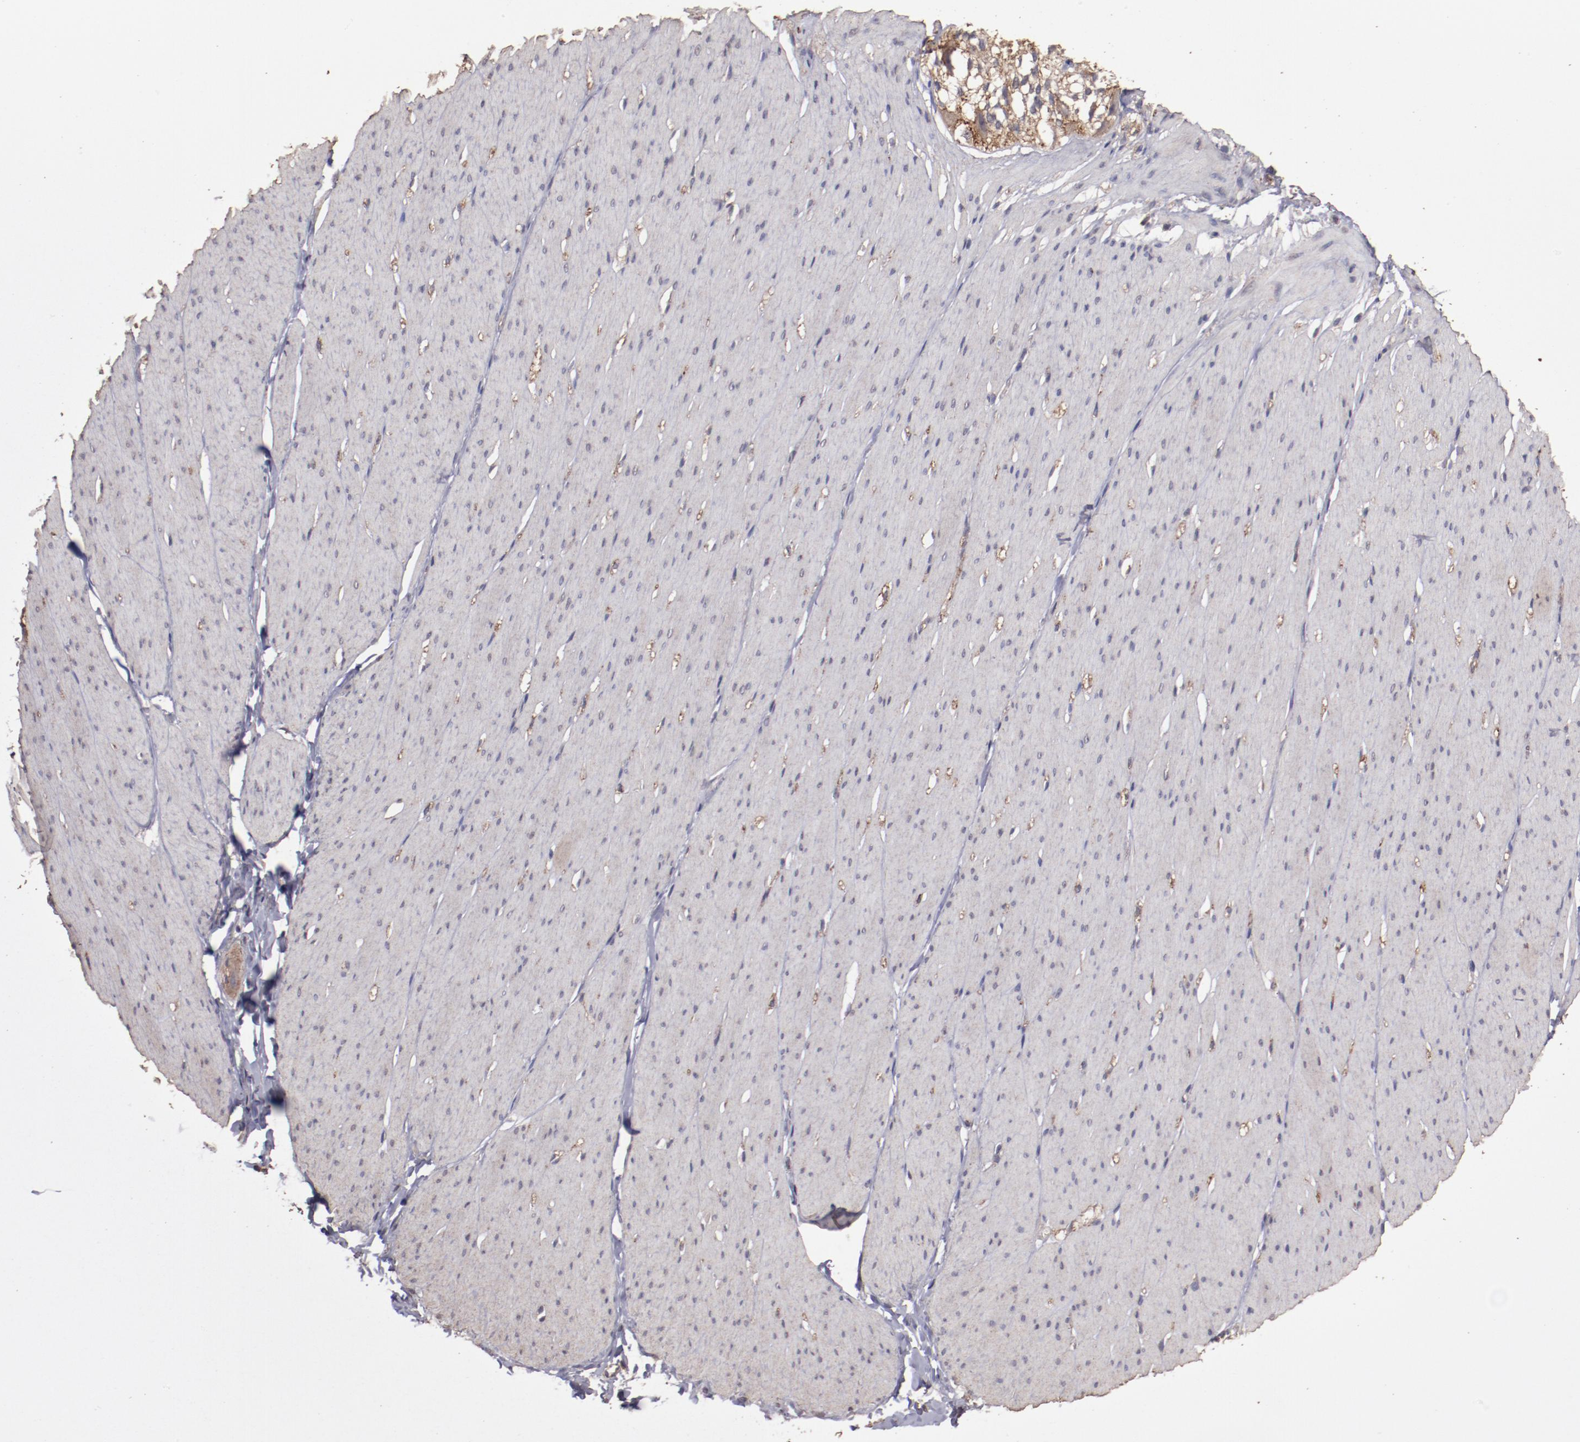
{"staining": {"intensity": "weak", "quantity": "25%-75%", "location": "cytoplasmic/membranous"}, "tissue": "smooth muscle", "cell_type": "Smooth muscle cells", "image_type": "normal", "snomed": [{"axis": "morphology", "description": "Normal tissue, NOS"}, {"axis": "topography", "description": "Smooth muscle"}, {"axis": "topography", "description": "Colon"}], "caption": "Immunohistochemistry photomicrograph of normal smooth muscle: human smooth muscle stained using immunohistochemistry (IHC) demonstrates low levels of weak protein expression localized specifically in the cytoplasmic/membranous of smooth muscle cells, appearing as a cytoplasmic/membranous brown color.", "gene": "FAT1", "patient": {"sex": "male", "age": 67}}